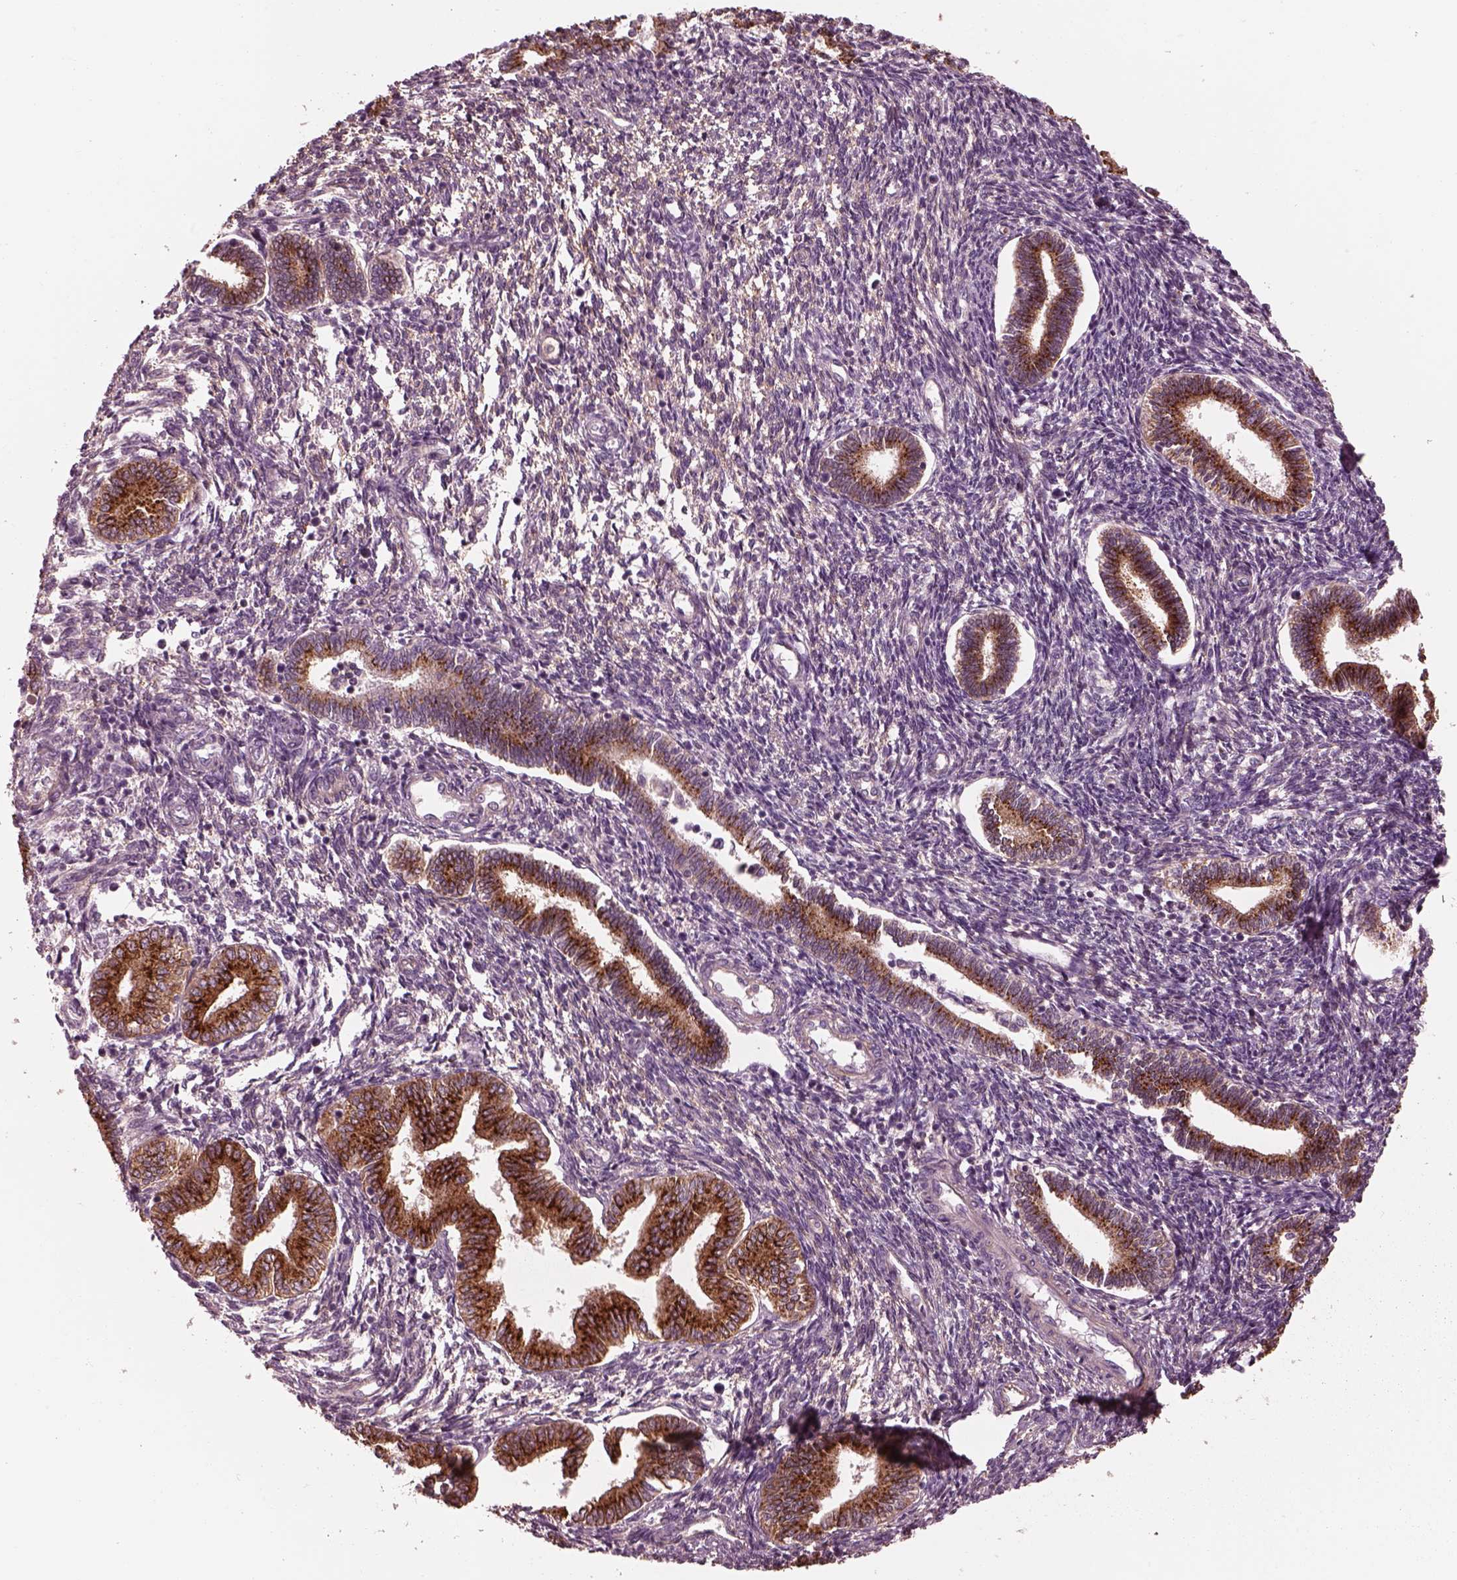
{"staining": {"intensity": "negative", "quantity": "none", "location": "none"}, "tissue": "endometrium", "cell_type": "Cells in endometrial stroma", "image_type": "normal", "snomed": [{"axis": "morphology", "description": "Normal tissue, NOS"}, {"axis": "topography", "description": "Endometrium"}], "caption": "DAB immunohistochemical staining of benign human endometrium displays no significant staining in cells in endometrial stroma.", "gene": "ELAPOR1", "patient": {"sex": "female", "age": 42}}